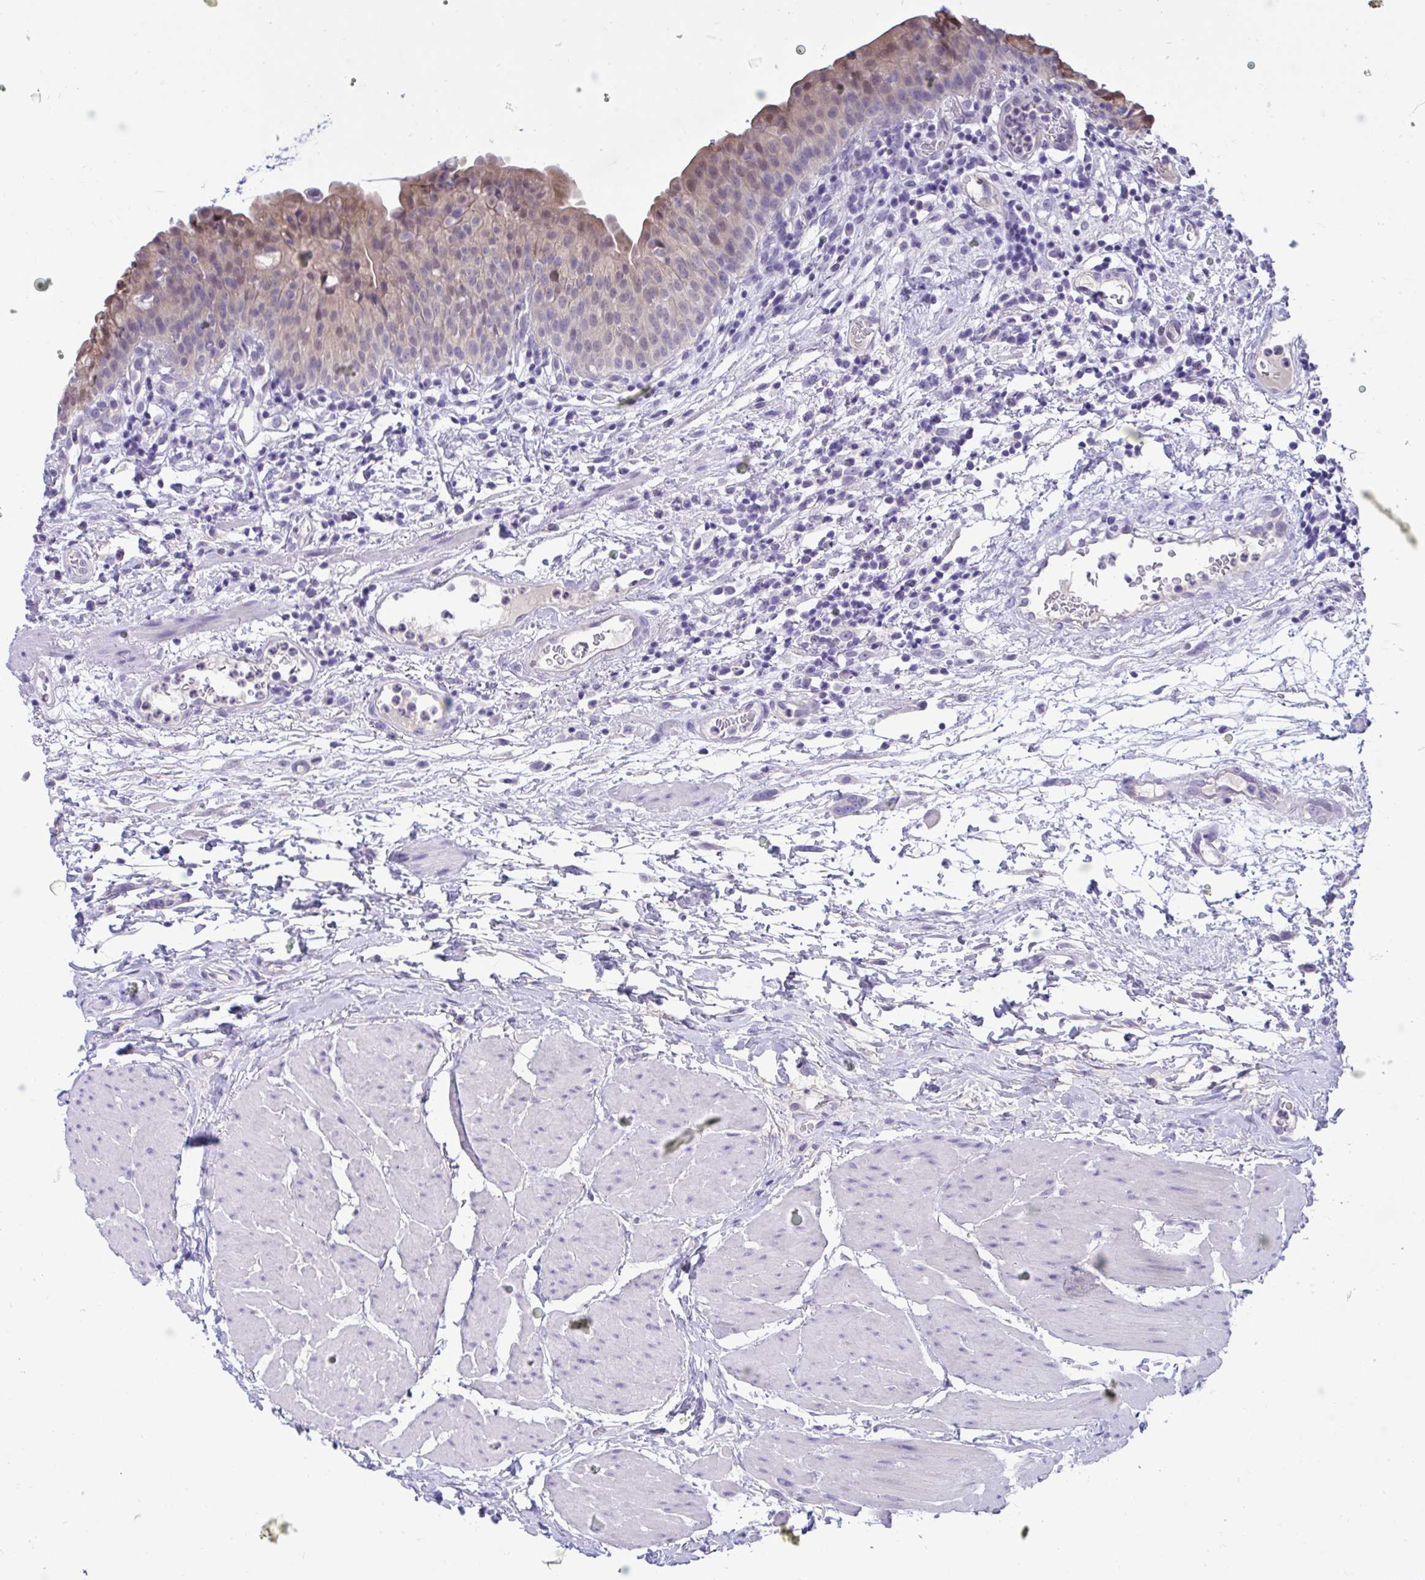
{"staining": {"intensity": "weak", "quantity": "25%-75%", "location": "cytoplasmic/membranous"}, "tissue": "urinary bladder", "cell_type": "Urothelial cells", "image_type": "normal", "snomed": [{"axis": "morphology", "description": "Normal tissue, NOS"}, {"axis": "morphology", "description": "Inflammation, NOS"}, {"axis": "topography", "description": "Urinary bladder"}], "caption": "Urinary bladder stained with a brown dye demonstrates weak cytoplasmic/membranous positive staining in approximately 25%-75% of urothelial cells.", "gene": "TMCO5A", "patient": {"sex": "male", "age": 57}}